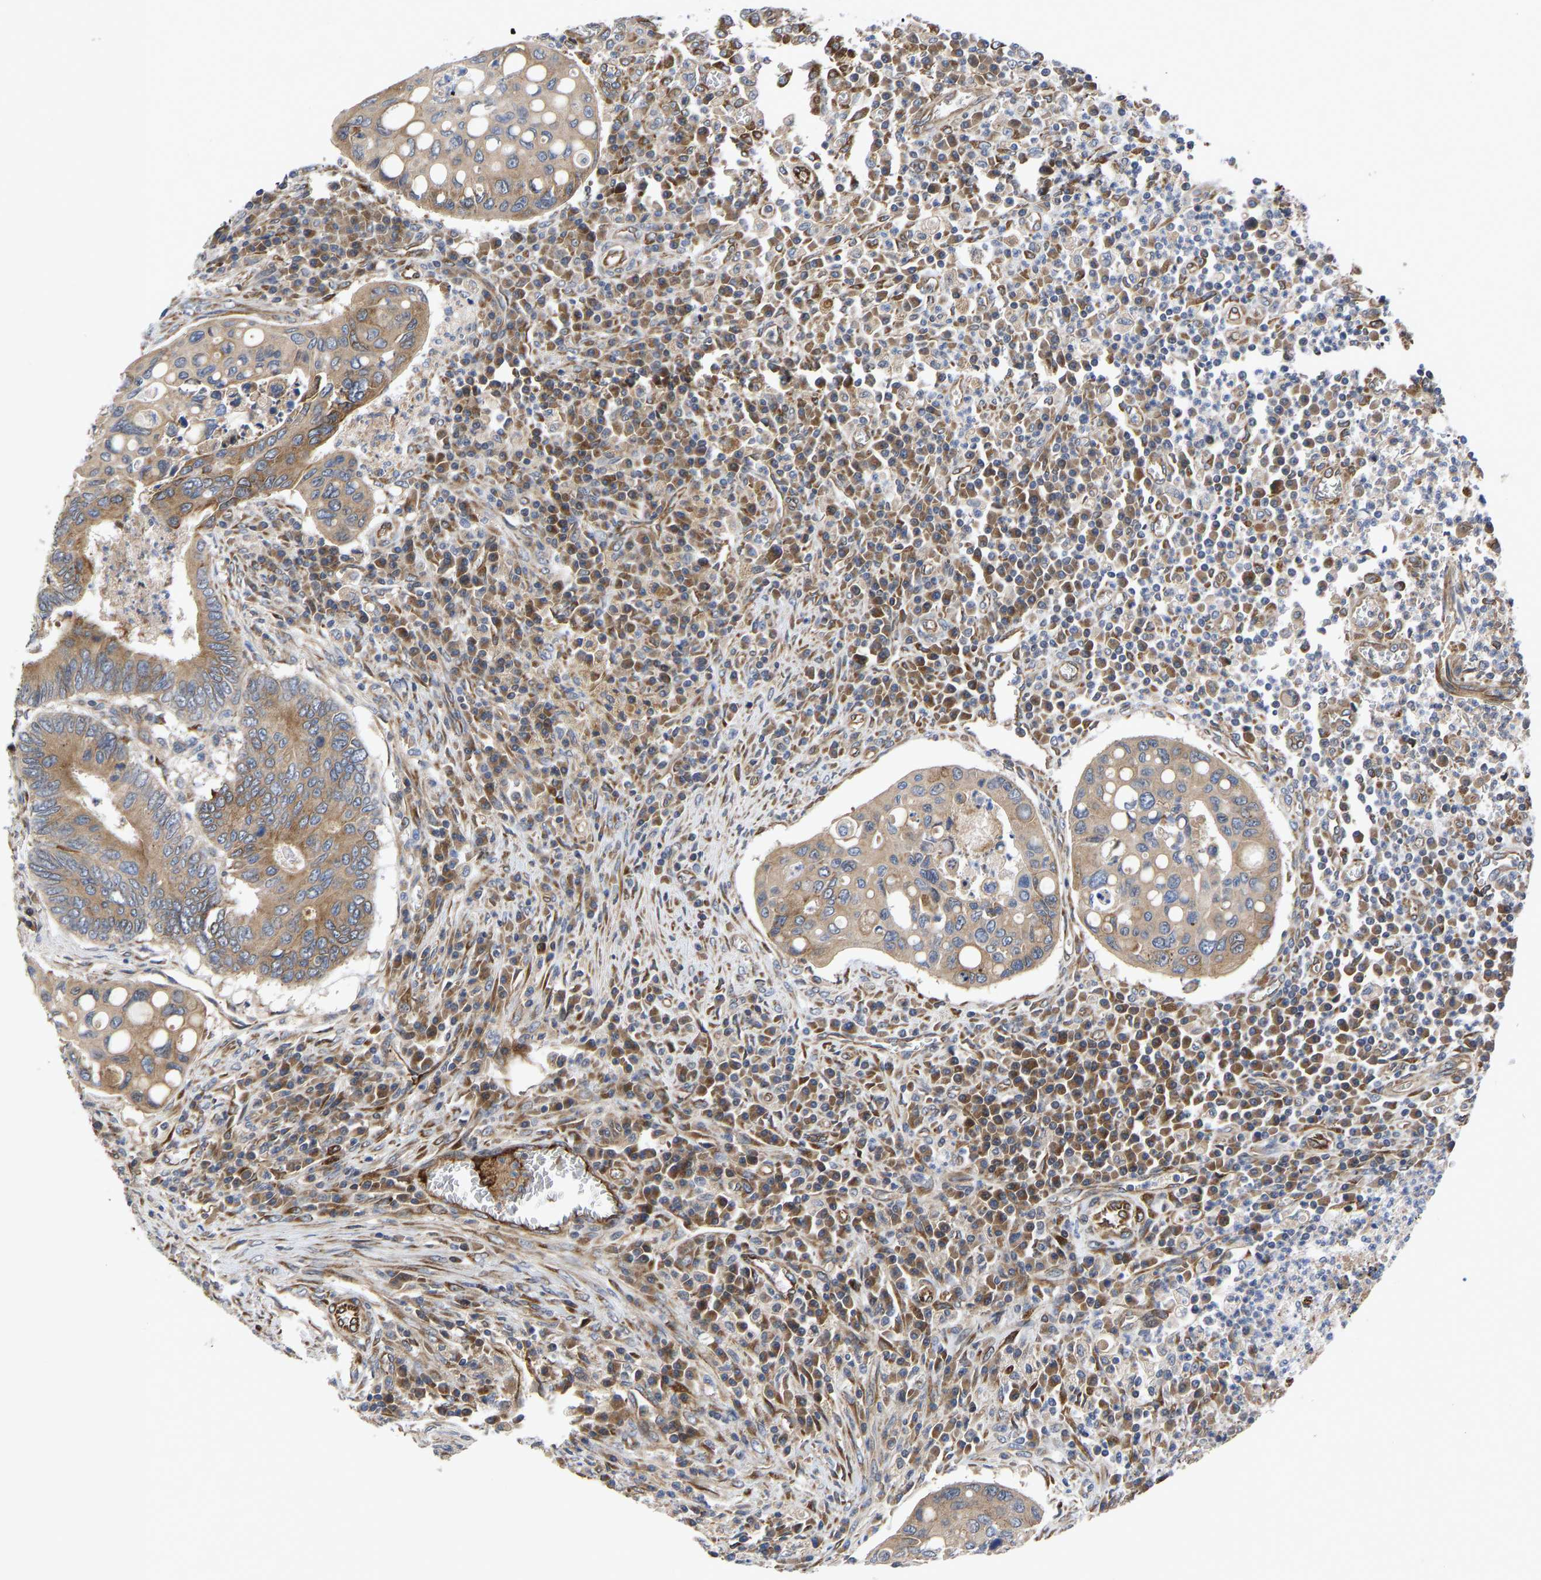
{"staining": {"intensity": "strong", "quantity": ">75%", "location": "cytoplasmic/membranous"}, "tissue": "colorectal cancer", "cell_type": "Tumor cells", "image_type": "cancer", "snomed": [{"axis": "morphology", "description": "Inflammation, NOS"}, {"axis": "morphology", "description": "Adenocarcinoma, NOS"}, {"axis": "topography", "description": "Colon"}], "caption": "Adenocarcinoma (colorectal) was stained to show a protein in brown. There is high levels of strong cytoplasmic/membranous positivity in about >75% of tumor cells.", "gene": "FRRS1", "patient": {"sex": "male", "age": 72}}